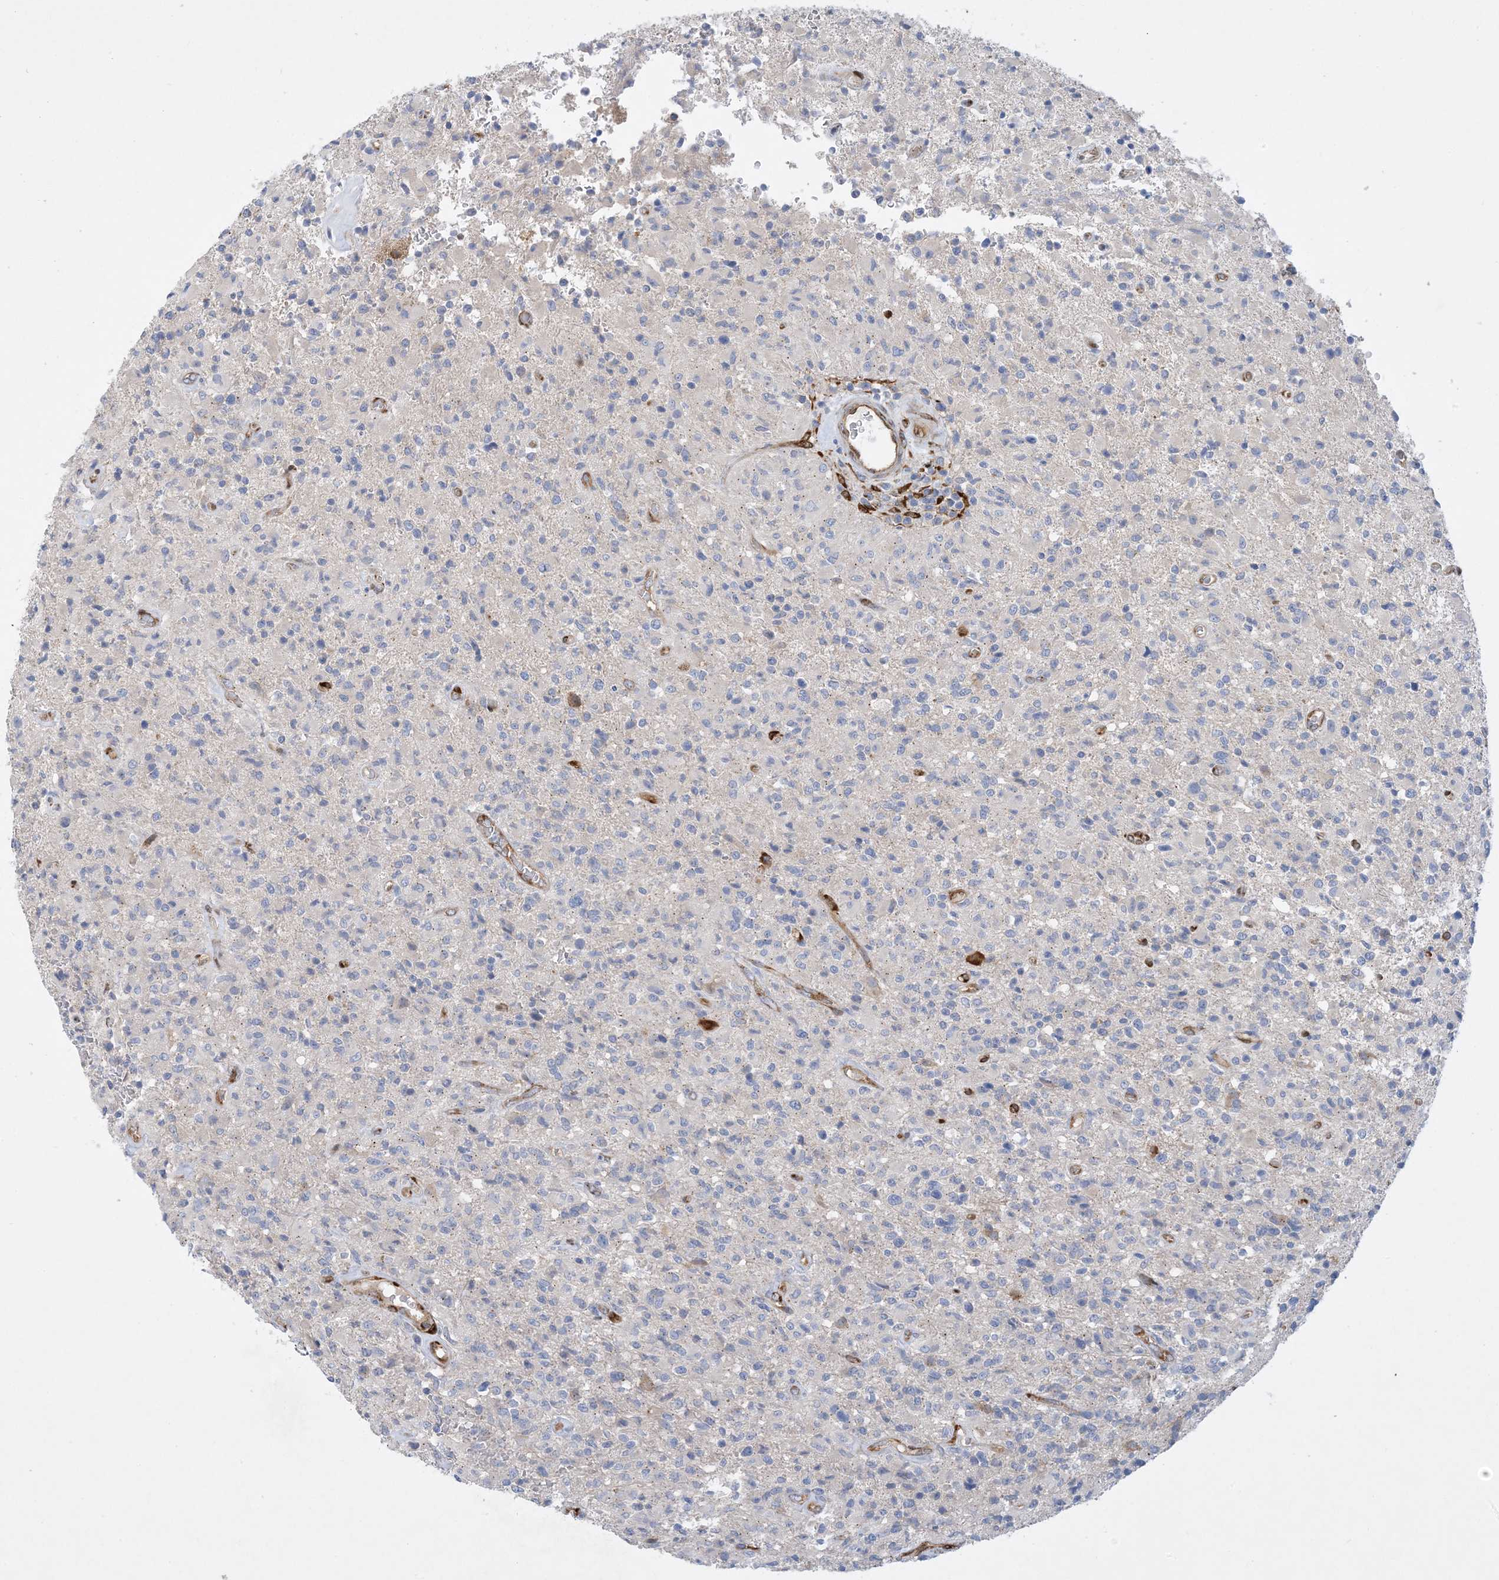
{"staining": {"intensity": "negative", "quantity": "none", "location": "none"}, "tissue": "glioma", "cell_type": "Tumor cells", "image_type": "cancer", "snomed": [{"axis": "morphology", "description": "Glioma, malignant, High grade"}, {"axis": "topography", "description": "Brain"}], "caption": "Photomicrograph shows no significant protein positivity in tumor cells of malignant glioma (high-grade).", "gene": "RBMS3", "patient": {"sex": "female", "age": 57}}